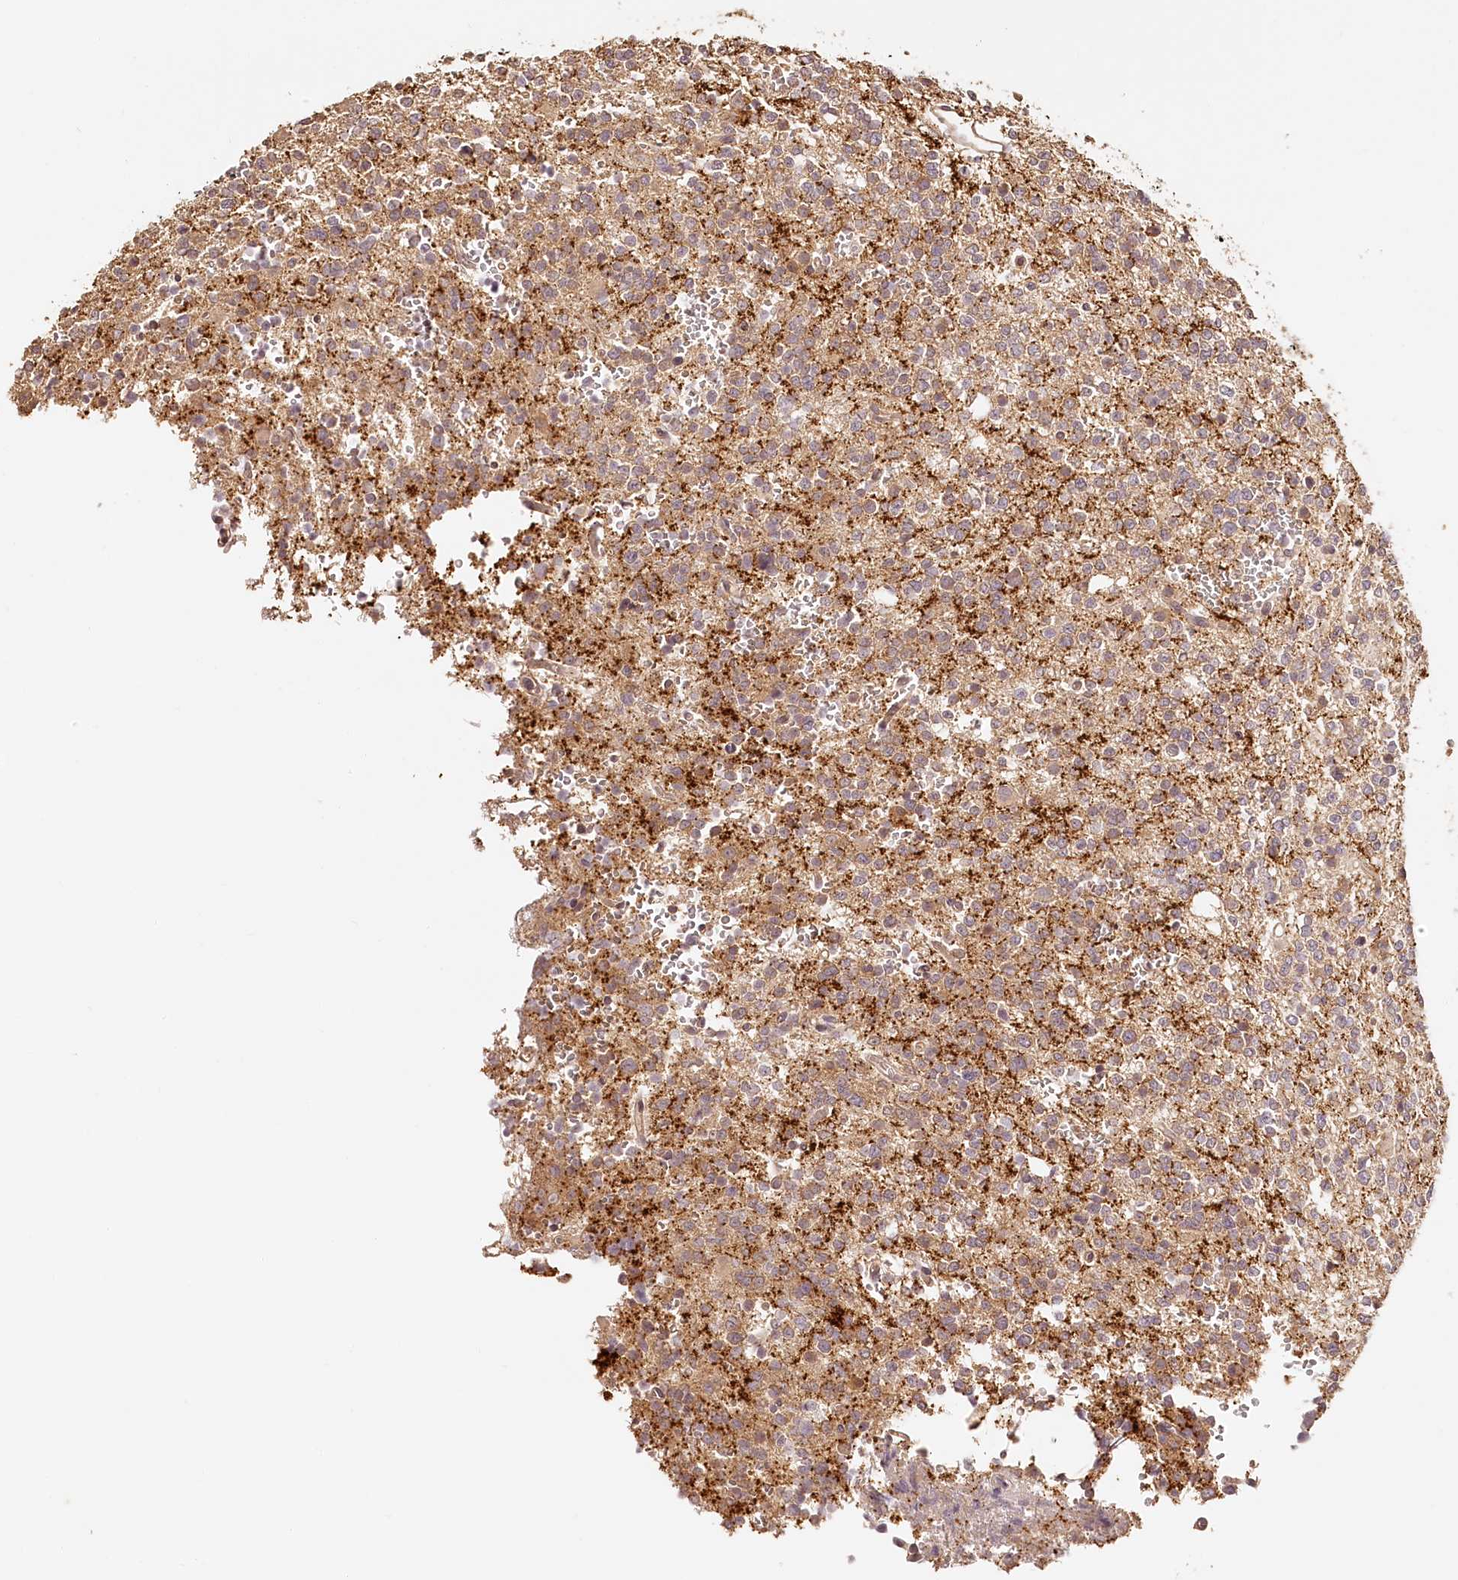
{"staining": {"intensity": "weak", "quantity": "<25%", "location": "cytoplasmic/membranous"}, "tissue": "glioma", "cell_type": "Tumor cells", "image_type": "cancer", "snomed": [{"axis": "morphology", "description": "Glioma, malignant, High grade"}, {"axis": "topography", "description": "Brain"}], "caption": "Immunohistochemistry of high-grade glioma (malignant) shows no staining in tumor cells. (Stains: DAB immunohistochemistry (IHC) with hematoxylin counter stain, Microscopy: brightfield microscopy at high magnification).", "gene": "SYNGR1", "patient": {"sex": "female", "age": 62}}